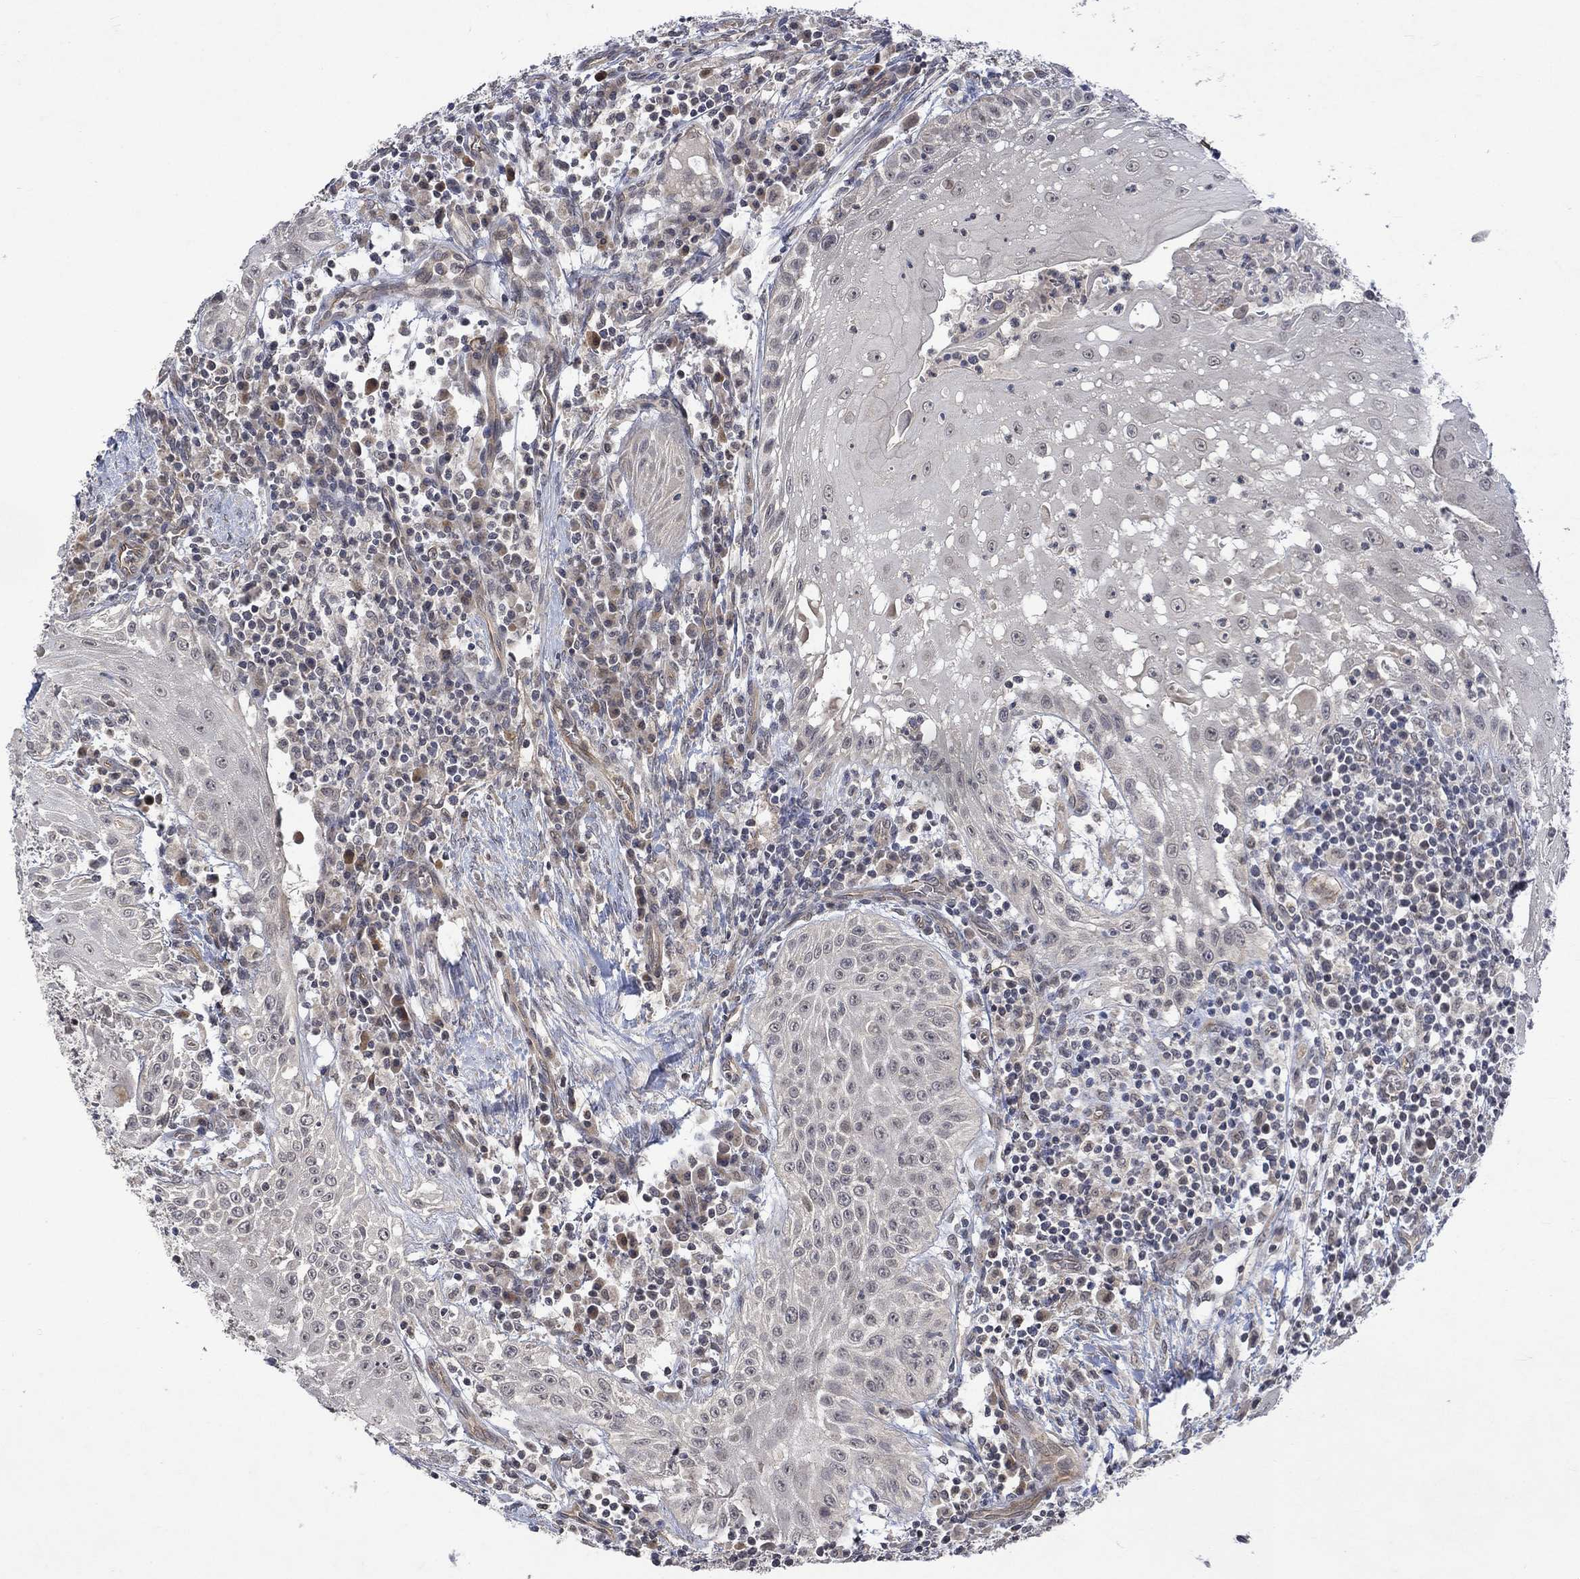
{"staining": {"intensity": "negative", "quantity": "none", "location": "none"}, "tissue": "head and neck cancer", "cell_type": "Tumor cells", "image_type": "cancer", "snomed": [{"axis": "morphology", "description": "Squamous cell carcinoma, NOS"}, {"axis": "topography", "description": "Oral tissue"}, {"axis": "topography", "description": "Head-Neck"}], "caption": "Immunohistochemistry photomicrograph of neoplastic tissue: human head and neck squamous cell carcinoma stained with DAB (3,3'-diaminobenzidine) demonstrates no significant protein staining in tumor cells. (DAB (3,3'-diaminobenzidine) immunohistochemistry visualized using brightfield microscopy, high magnification).", "gene": "GRIN2D", "patient": {"sex": "male", "age": 58}}